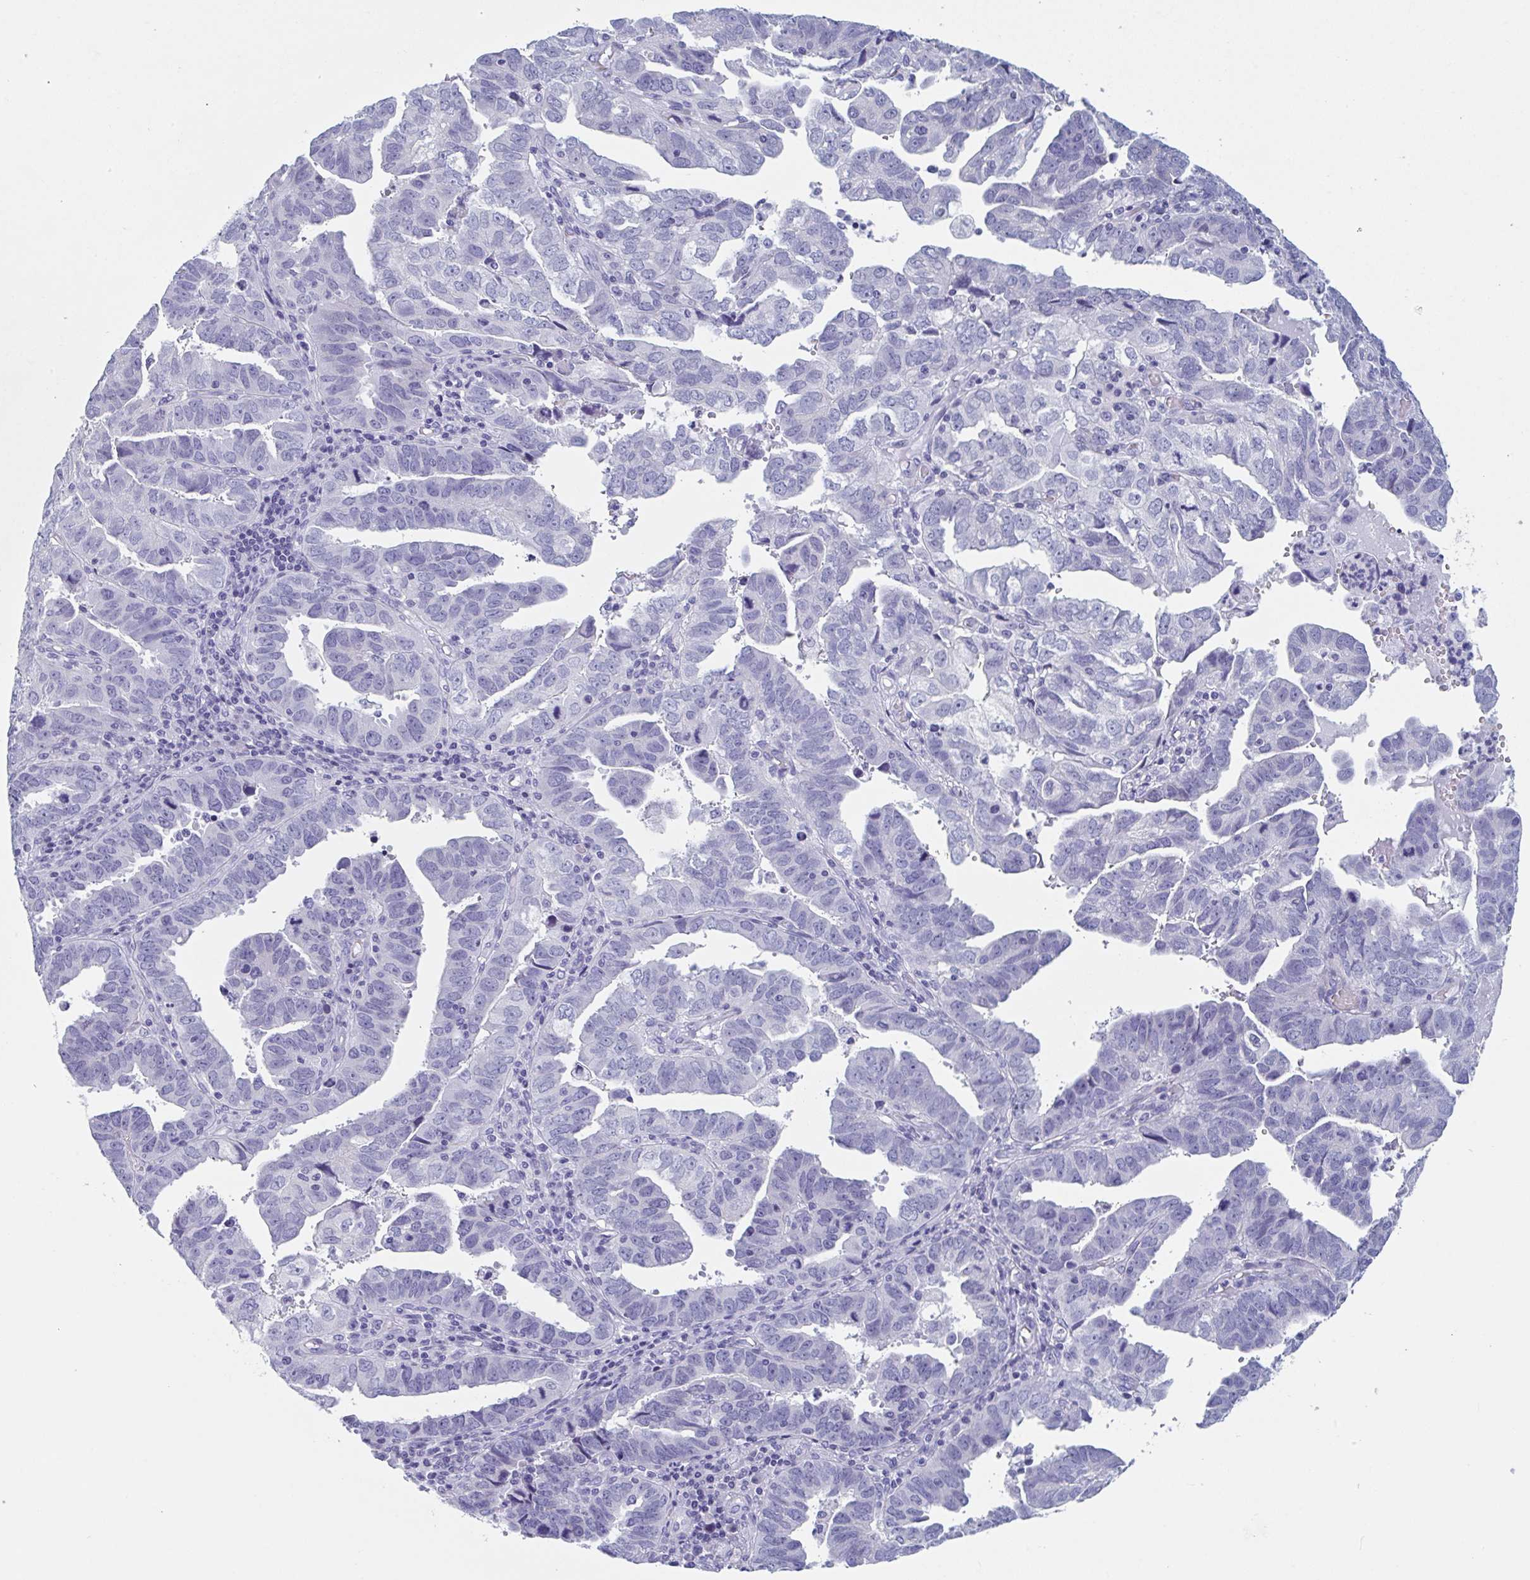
{"staining": {"intensity": "negative", "quantity": "none", "location": "none"}, "tissue": "endometrial cancer", "cell_type": "Tumor cells", "image_type": "cancer", "snomed": [{"axis": "morphology", "description": "Adenocarcinoma, NOS"}, {"axis": "topography", "description": "Uterus"}], "caption": "Human adenocarcinoma (endometrial) stained for a protein using immunohistochemistry (IHC) displays no staining in tumor cells.", "gene": "ZPBP", "patient": {"sex": "female", "age": 62}}